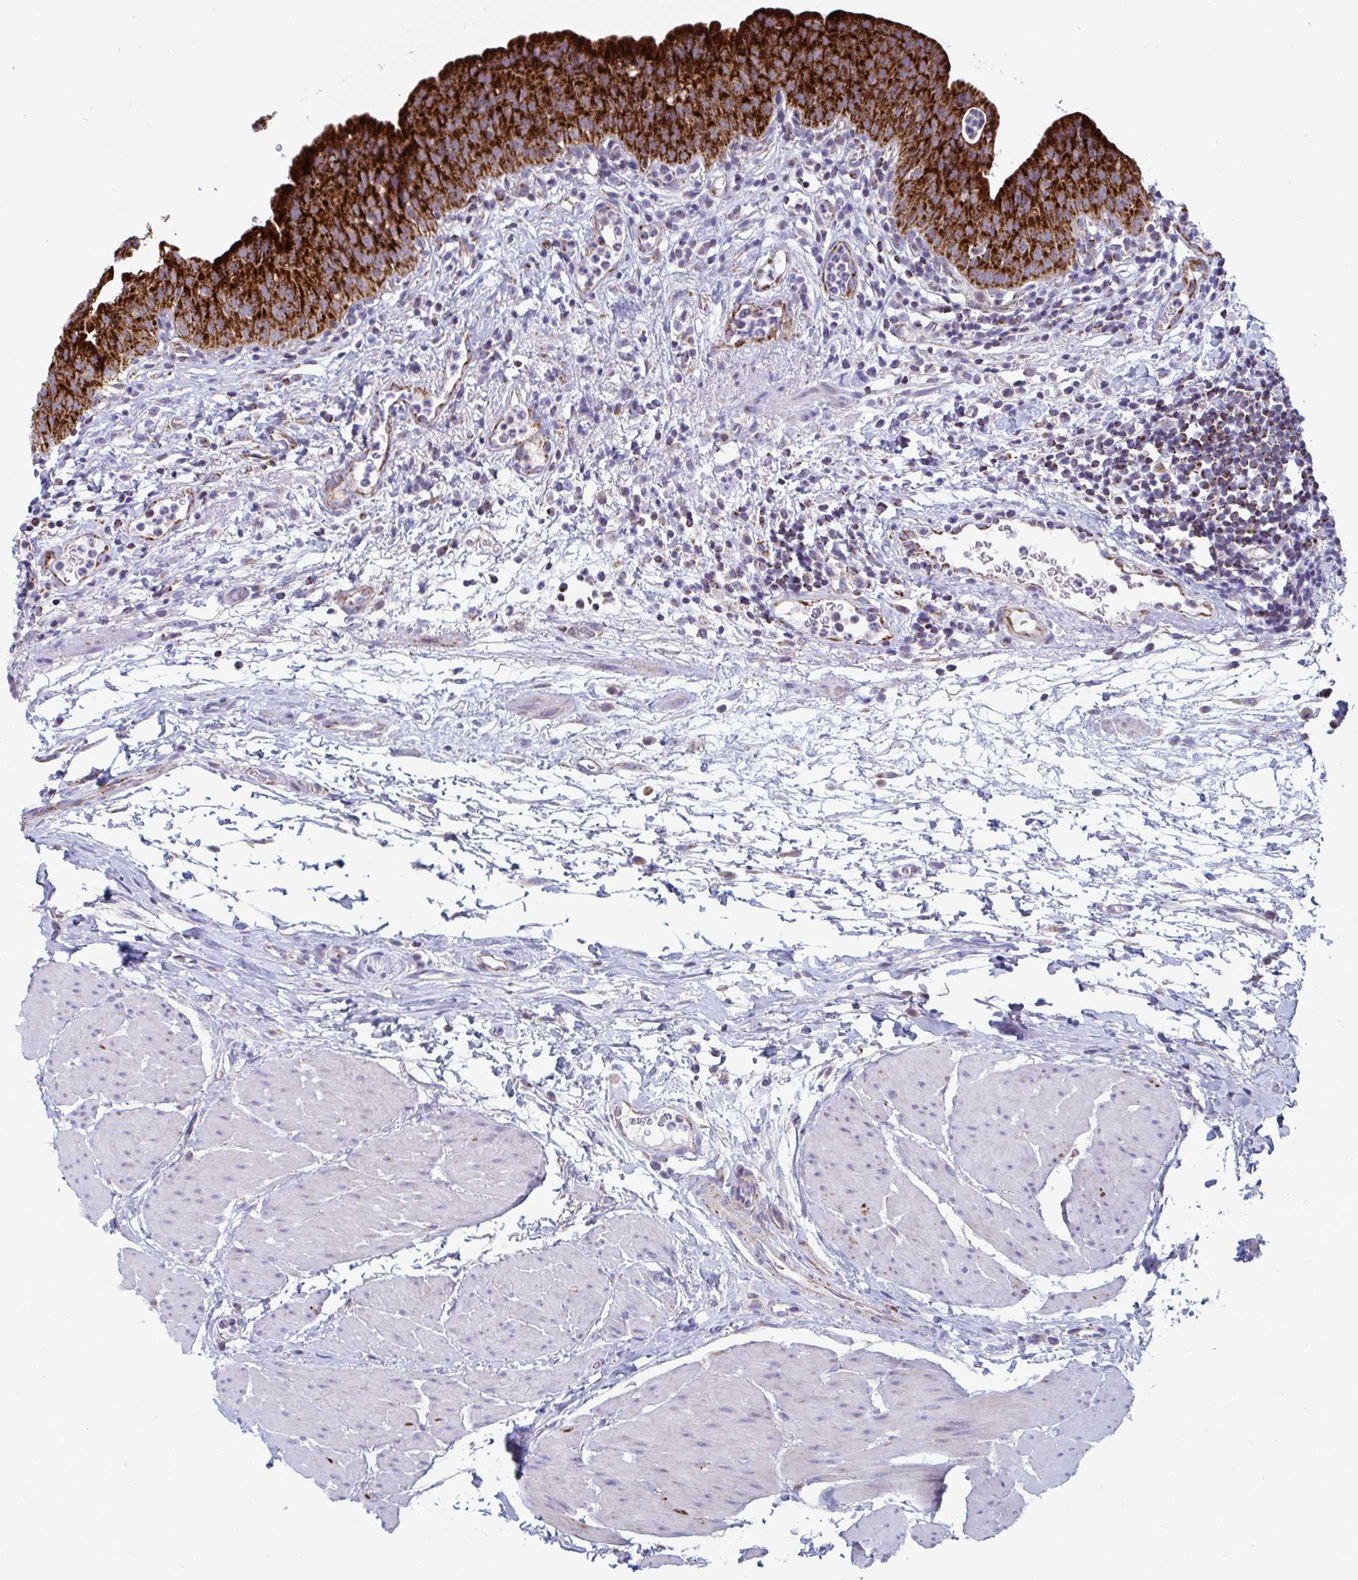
{"staining": {"intensity": "strong", "quantity": ">75%", "location": "cytoplasmic/membranous"}, "tissue": "urinary bladder", "cell_type": "Urothelial cells", "image_type": "normal", "snomed": [{"axis": "morphology", "description": "Normal tissue, NOS"}, {"axis": "morphology", "description": "Inflammation, NOS"}, {"axis": "topography", "description": "Urinary bladder"}], "caption": "Normal urinary bladder reveals strong cytoplasmic/membranous staining in approximately >75% of urothelial cells.", "gene": "BCAT2", "patient": {"sex": "male", "age": 57}}